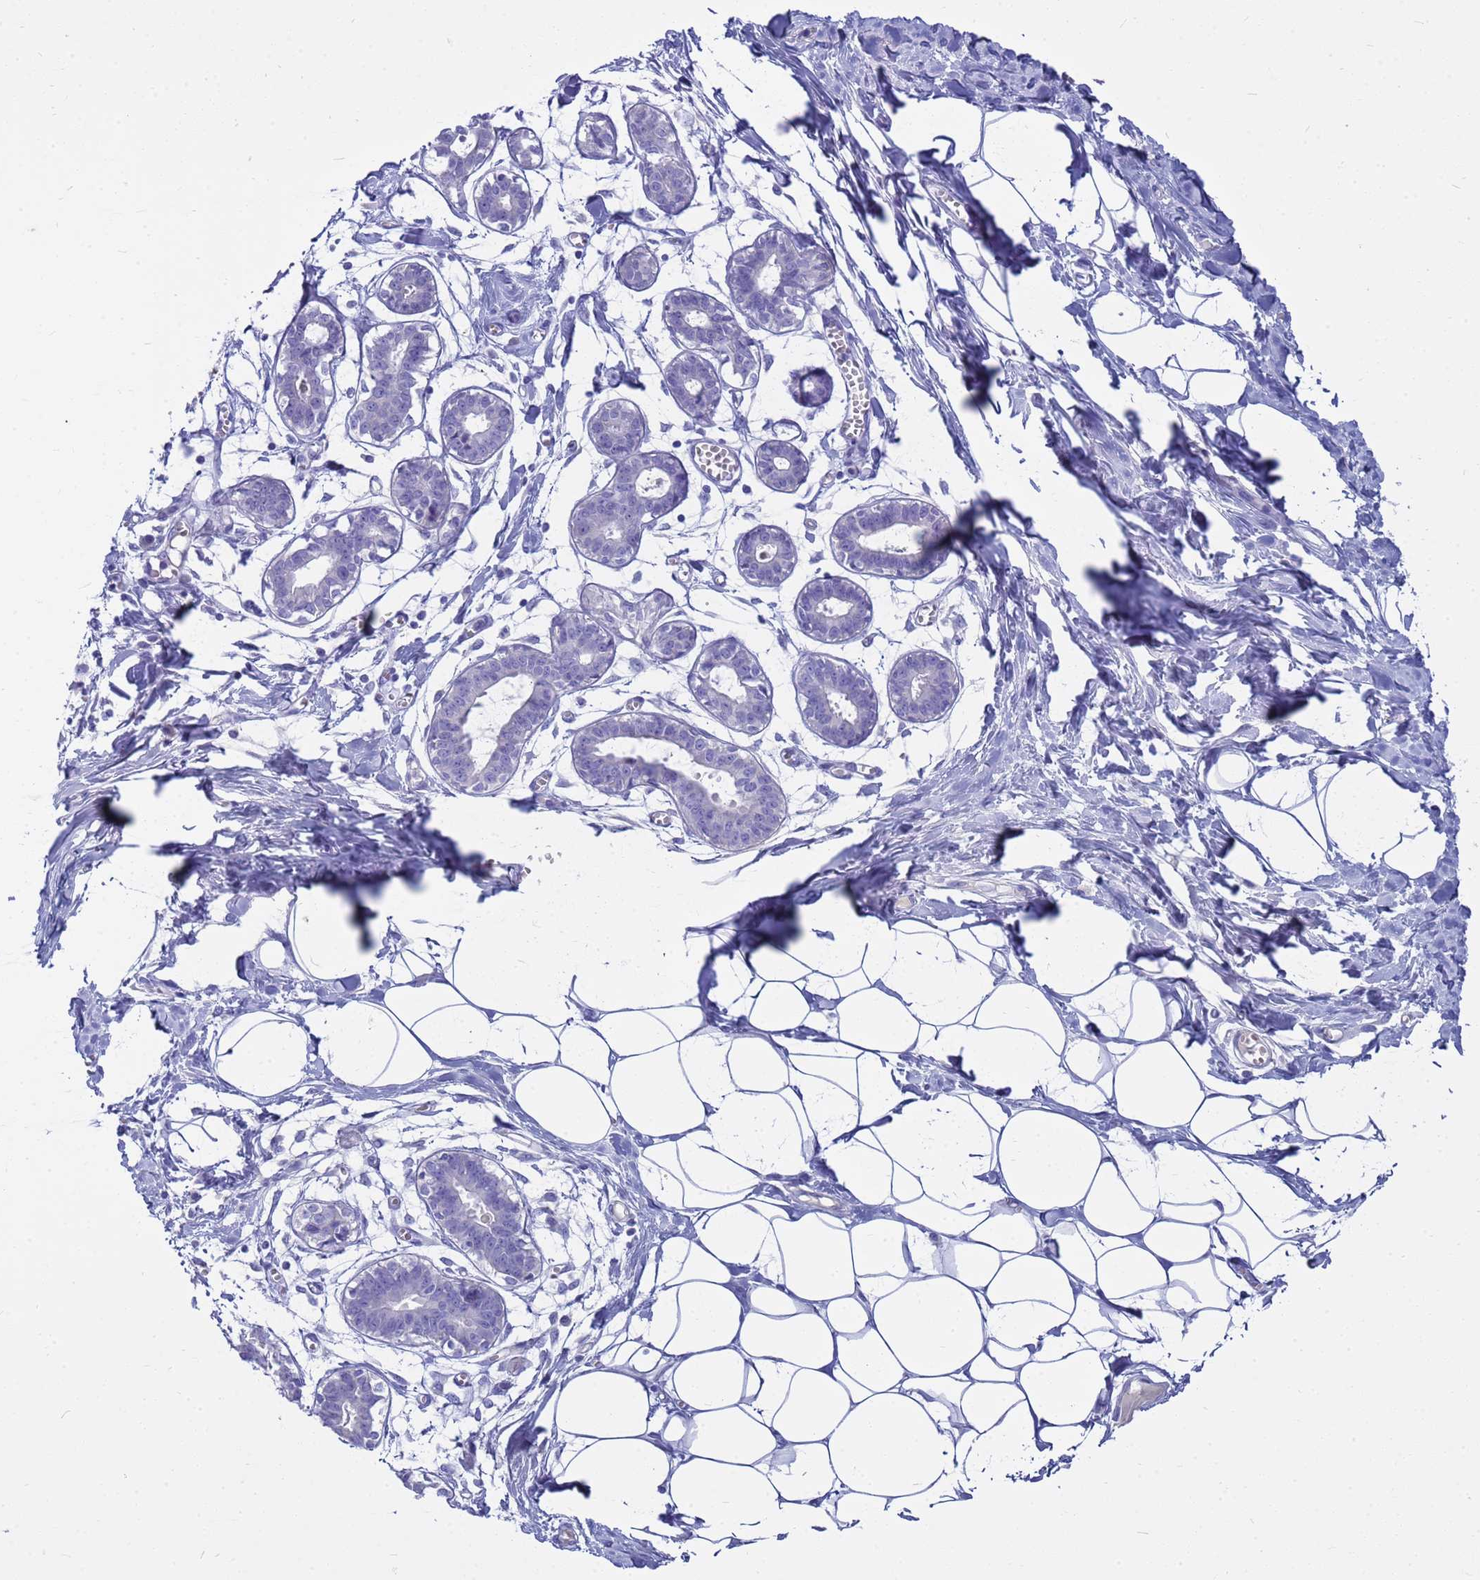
{"staining": {"intensity": "negative", "quantity": "none", "location": "none"}, "tissue": "breast", "cell_type": "Adipocytes", "image_type": "normal", "snomed": [{"axis": "morphology", "description": "Normal tissue, NOS"}, {"axis": "topography", "description": "Breast"}], "caption": "This photomicrograph is of normal breast stained with immunohistochemistry to label a protein in brown with the nuclei are counter-stained blue. There is no positivity in adipocytes.", "gene": "SYCN", "patient": {"sex": "female", "age": 27}}